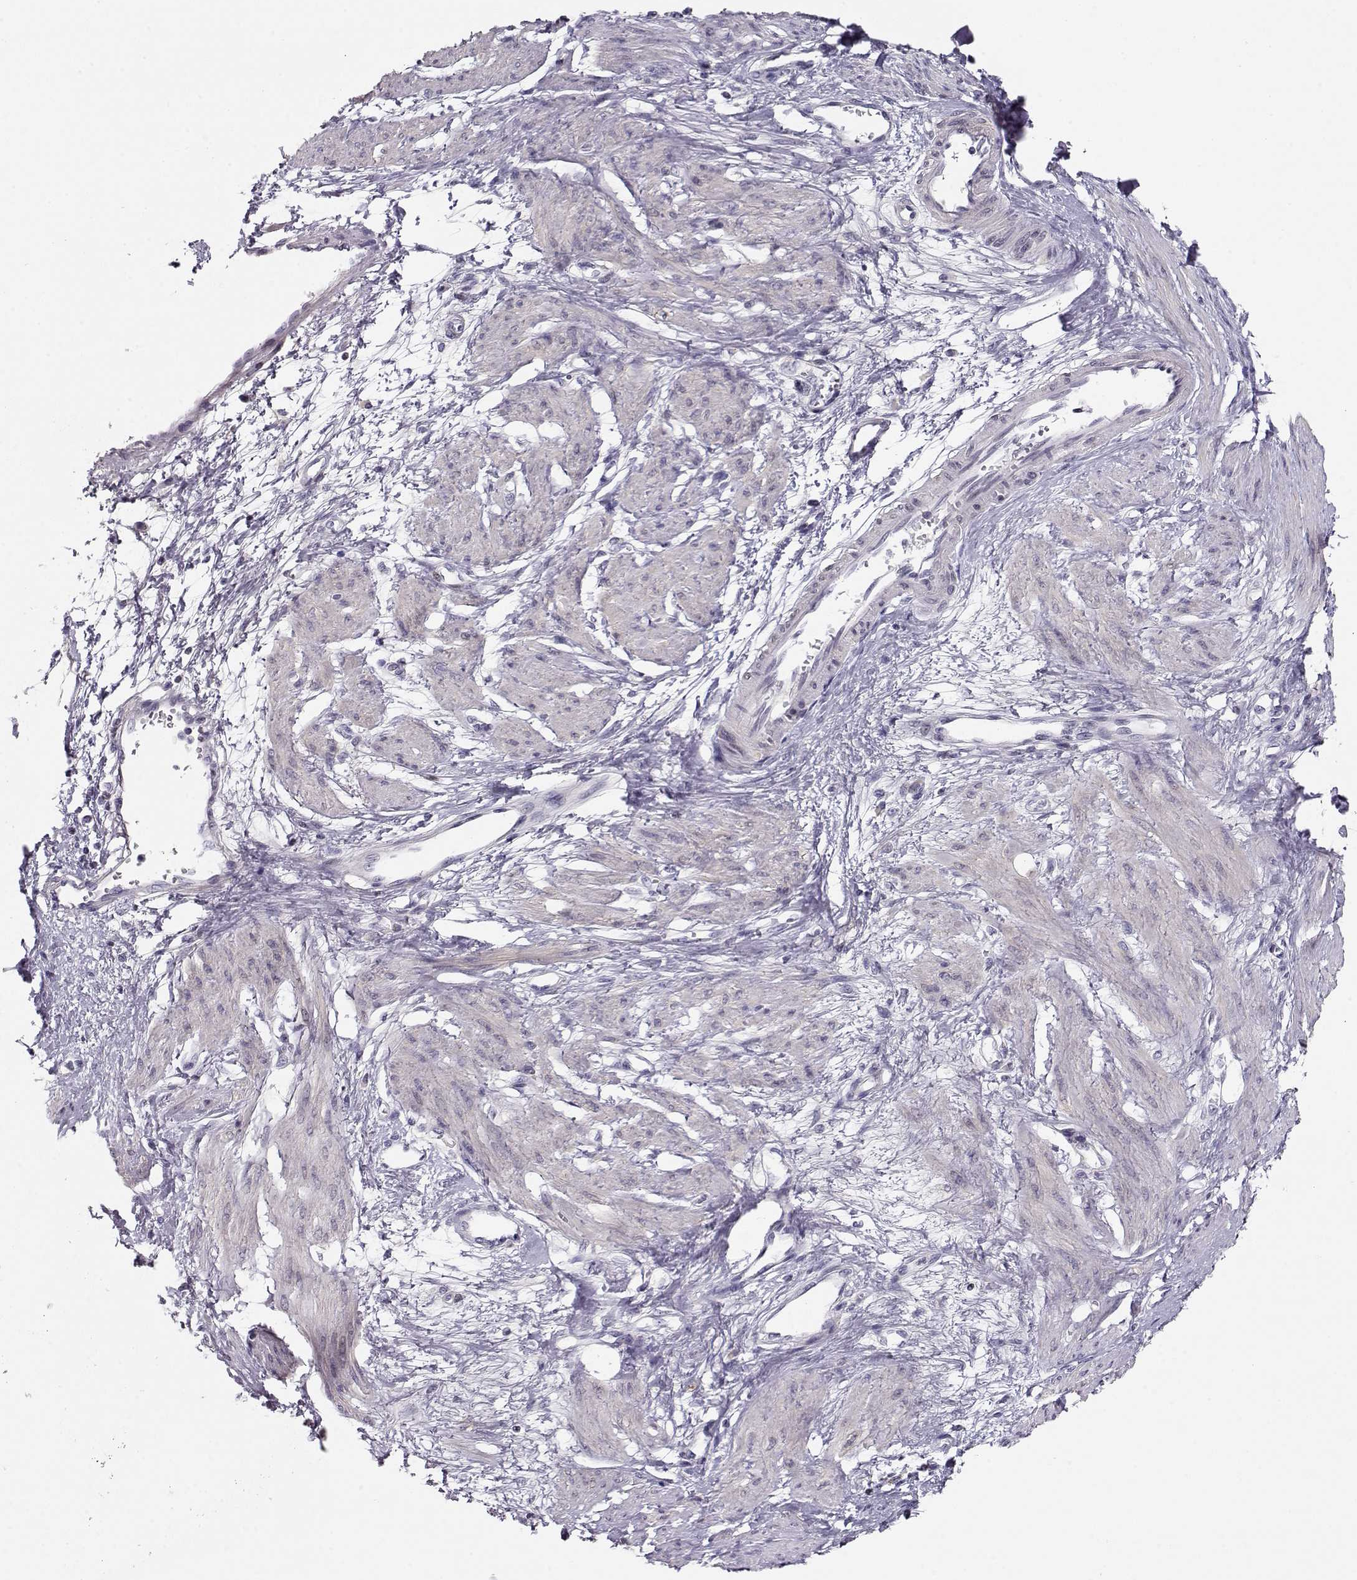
{"staining": {"intensity": "negative", "quantity": "none", "location": "none"}, "tissue": "smooth muscle", "cell_type": "Smooth muscle cells", "image_type": "normal", "snomed": [{"axis": "morphology", "description": "Normal tissue, NOS"}, {"axis": "topography", "description": "Smooth muscle"}, {"axis": "topography", "description": "Uterus"}], "caption": "This is an immunohistochemistry (IHC) image of benign smooth muscle. There is no positivity in smooth muscle cells.", "gene": "CRX", "patient": {"sex": "female", "age": 39}}